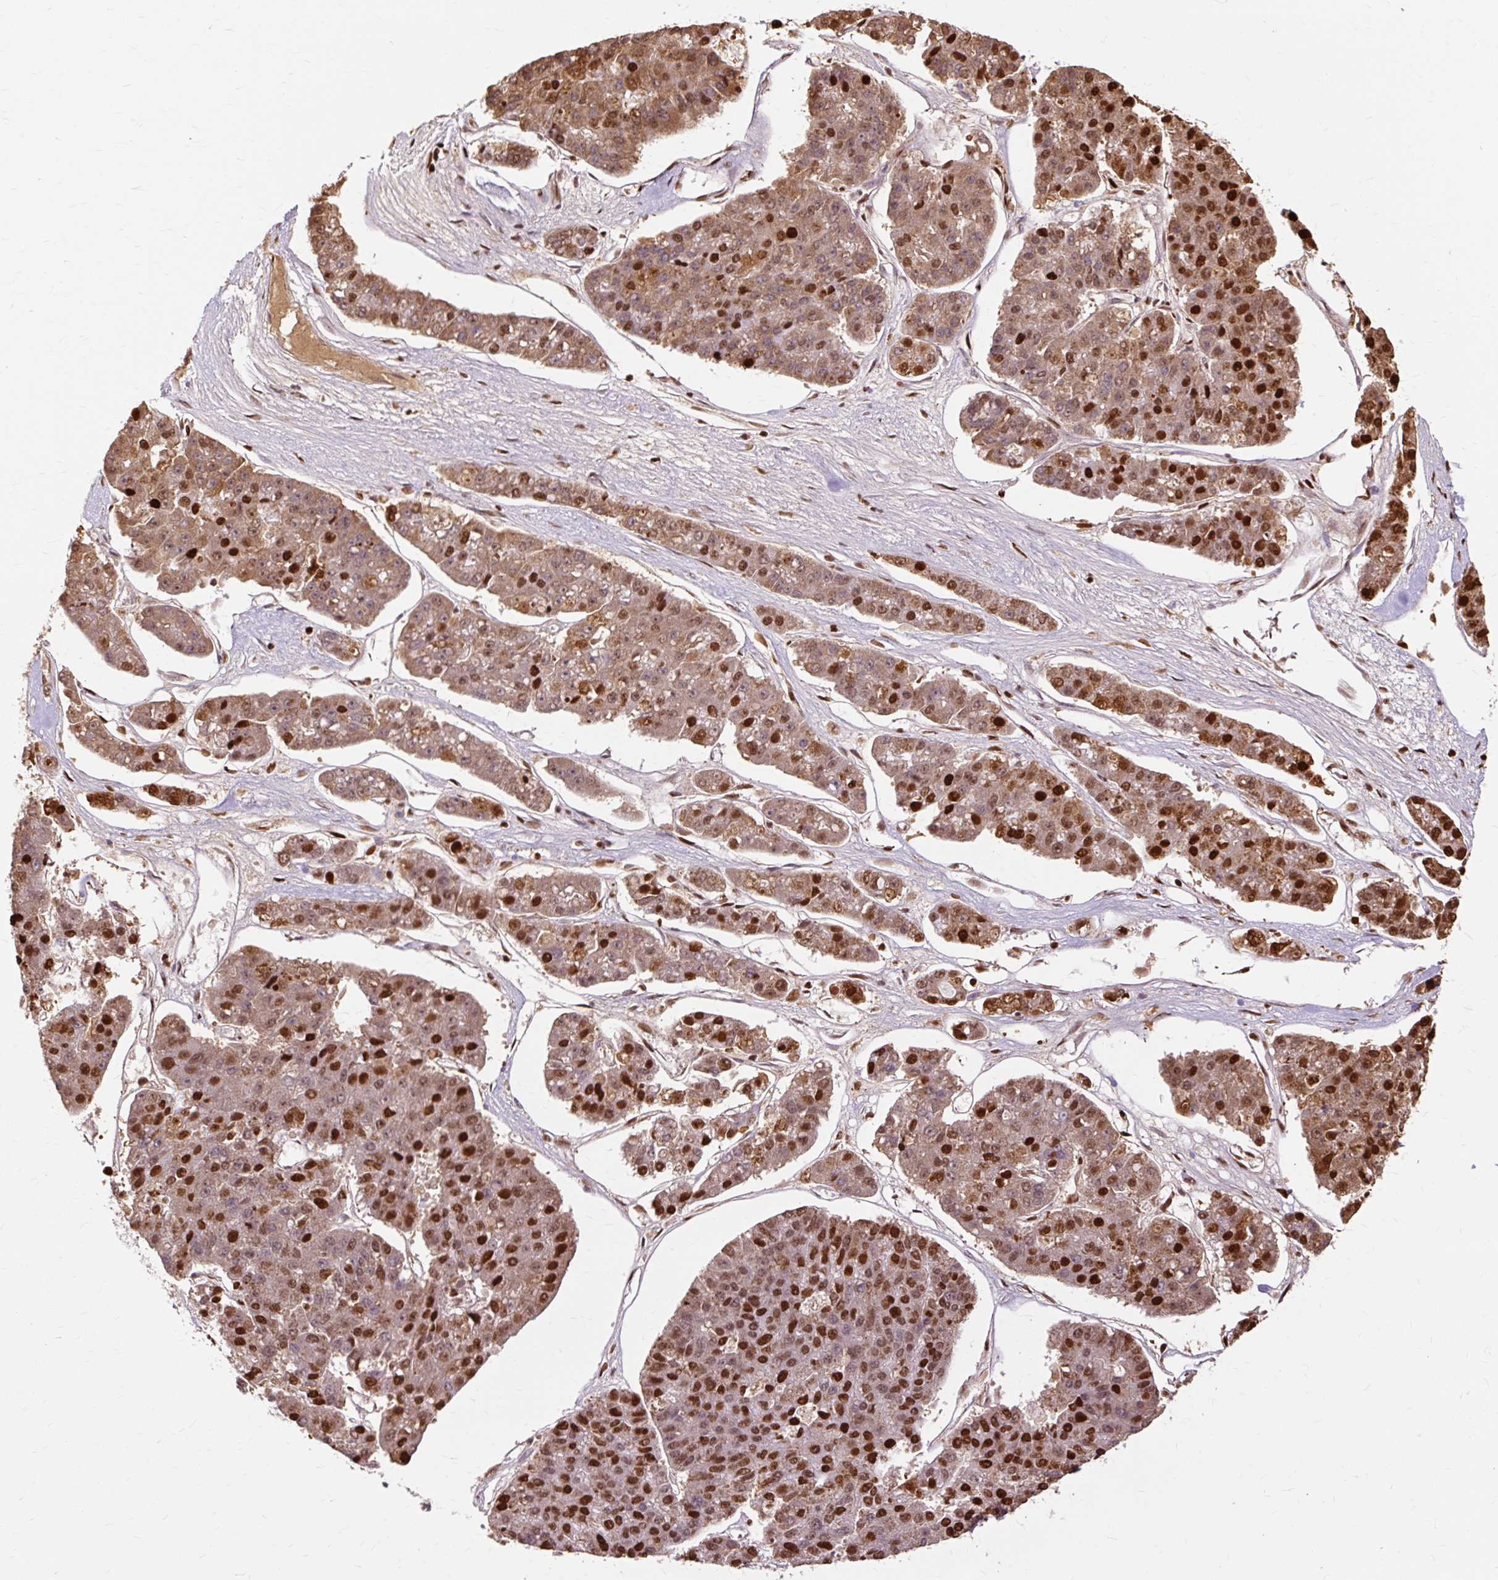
{"staining": {"intensity": "strong", "quantity": ">75%", "location": "cytoplasmic/membranous,nuclear"}, "tissue": "pancreatic cancer", "cell_type": "Tumor cells", "image_type": "cancer", "snomed": [{"axis": "morphology", "description": "Adenocarcinoma, NOS"}, {"axis": "topography", "description": "Pancreas"}], "caption": "Tumor cells exhibit strong cytoplasmic/membranous and nuclear positivity in about >75% of cells in pancreatic cancer (adenocarcinoma). (DAB (3,3'-diaminobenzidine) = brown stain, brightfield microscopy at high magnification).", "gene": "XRCC6", "patient": {"sex": "male", "age": 50}}